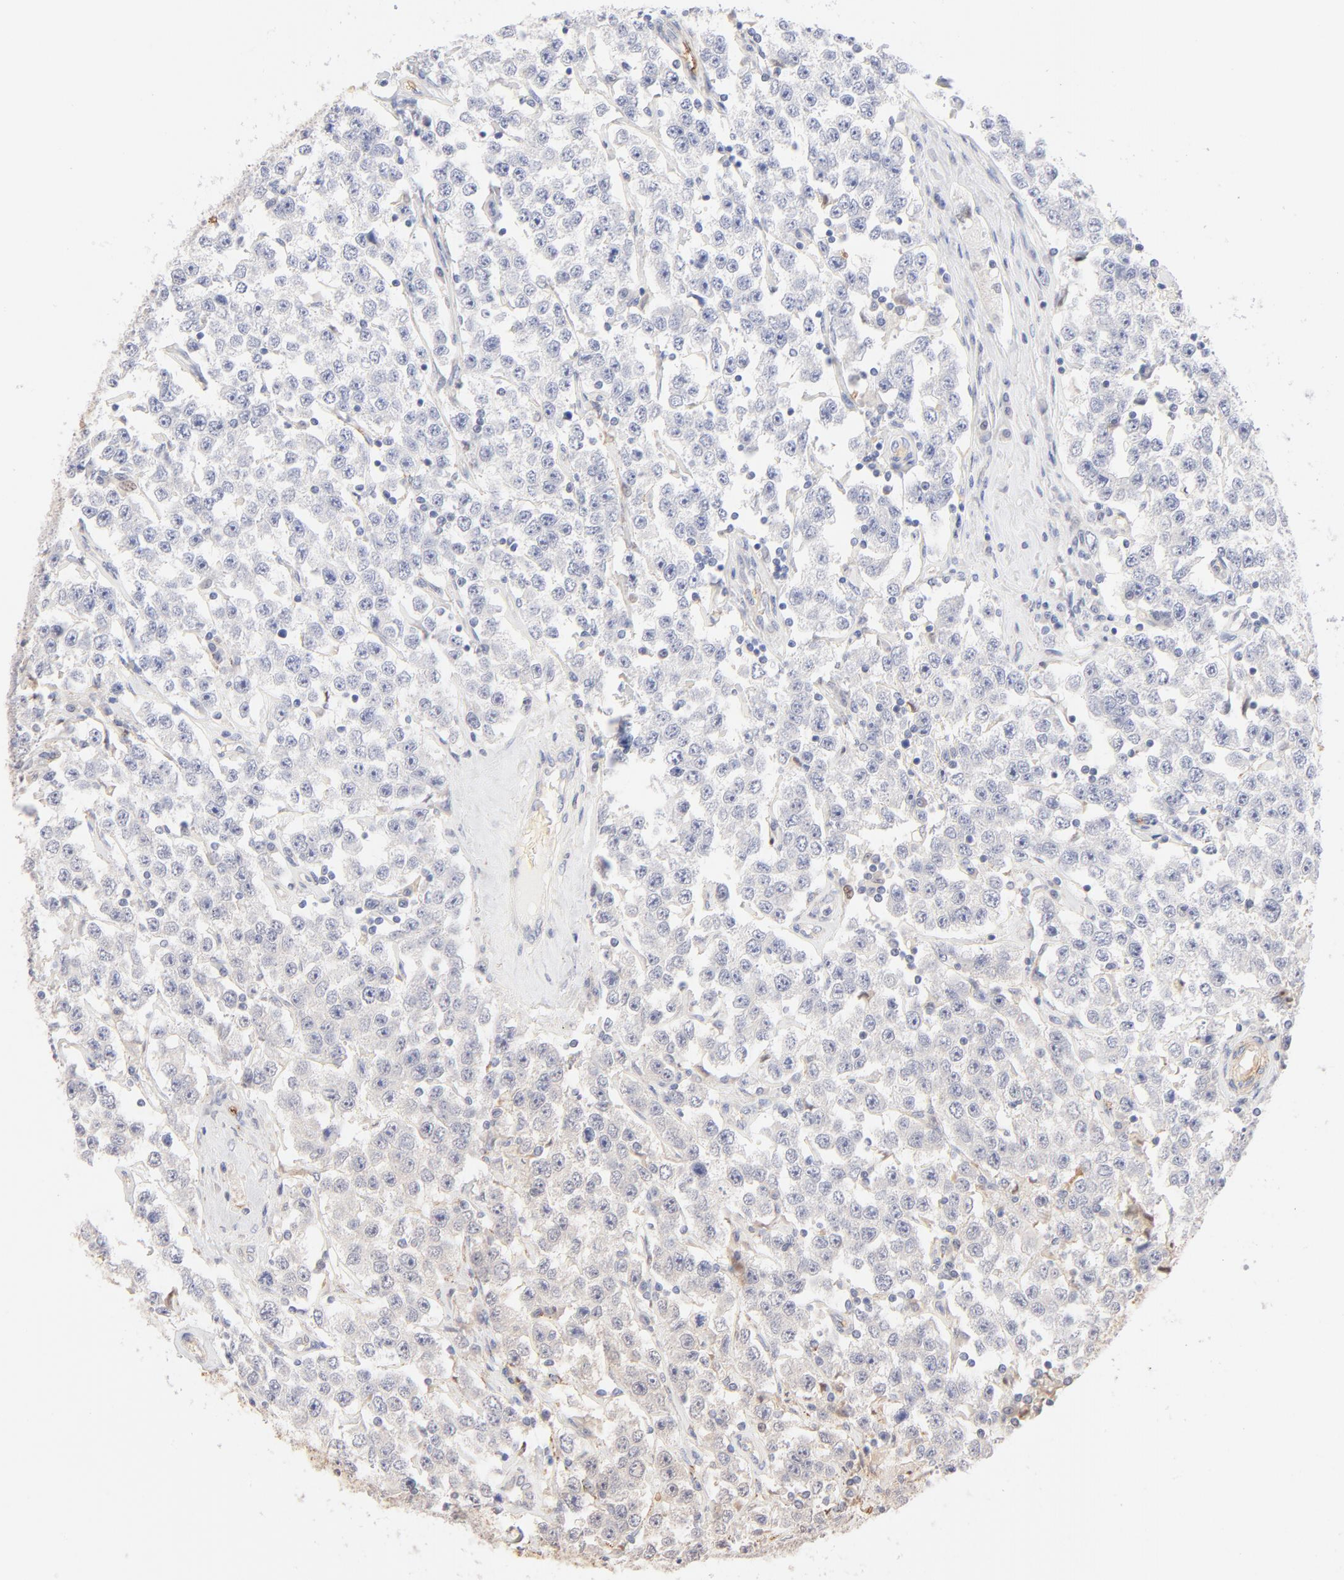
{"staining": {"intensity": "negative", "quantity": "none", "location": "none"}, "tissue": "testis cancer", "cell_type": "Tumor cells", "image_type": "cancer", "snomed": [{"axis": "morphology", "description": "Seminoma, NOS"}, {"axis": "topography", "description": "Testis"}], "caption": "Tumor cells are negative for brown protein staining in testis cancer.", "gene": "SPTB", "patient": {"sex": "male", "age": 52}}